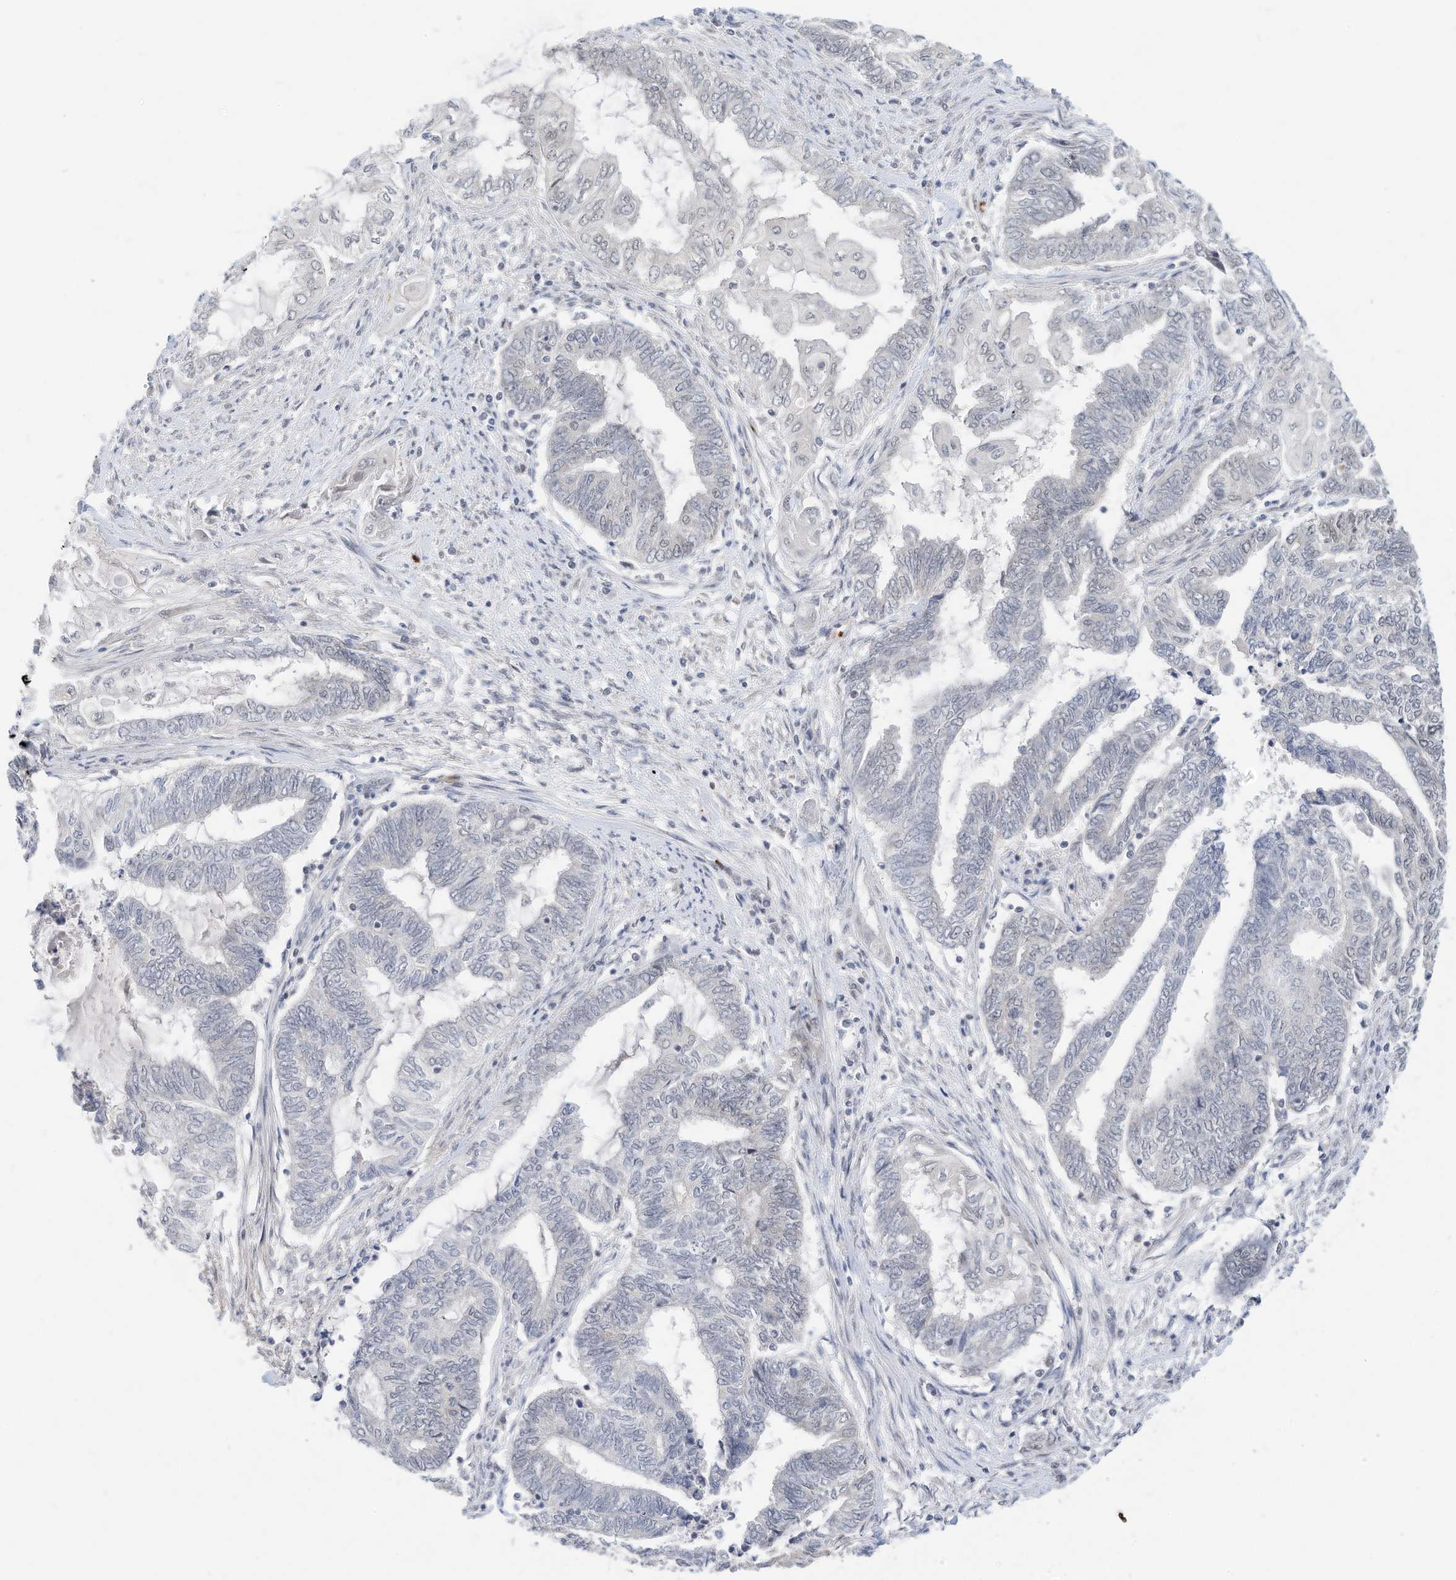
{"staining": {"intensity": "negative", "quantity": "none", "location": "none"}, "tissue": "endometrial cancer", "cell_type": "Tumor cells", "image_type": "cancer", "snomed": [{"axis": "morphology", "description": "Adenocarcinoma, NOS"}, {"axis": "topography", "description": "Uterus"}, {"axis": "topography", "description": "Endometrium"}], "caption": "There is no significant staining in tumor cells of endometrial cancer (adenocarcinoma).", "gene": "OGT", "patient": {"sex": "female", "age": 70}}